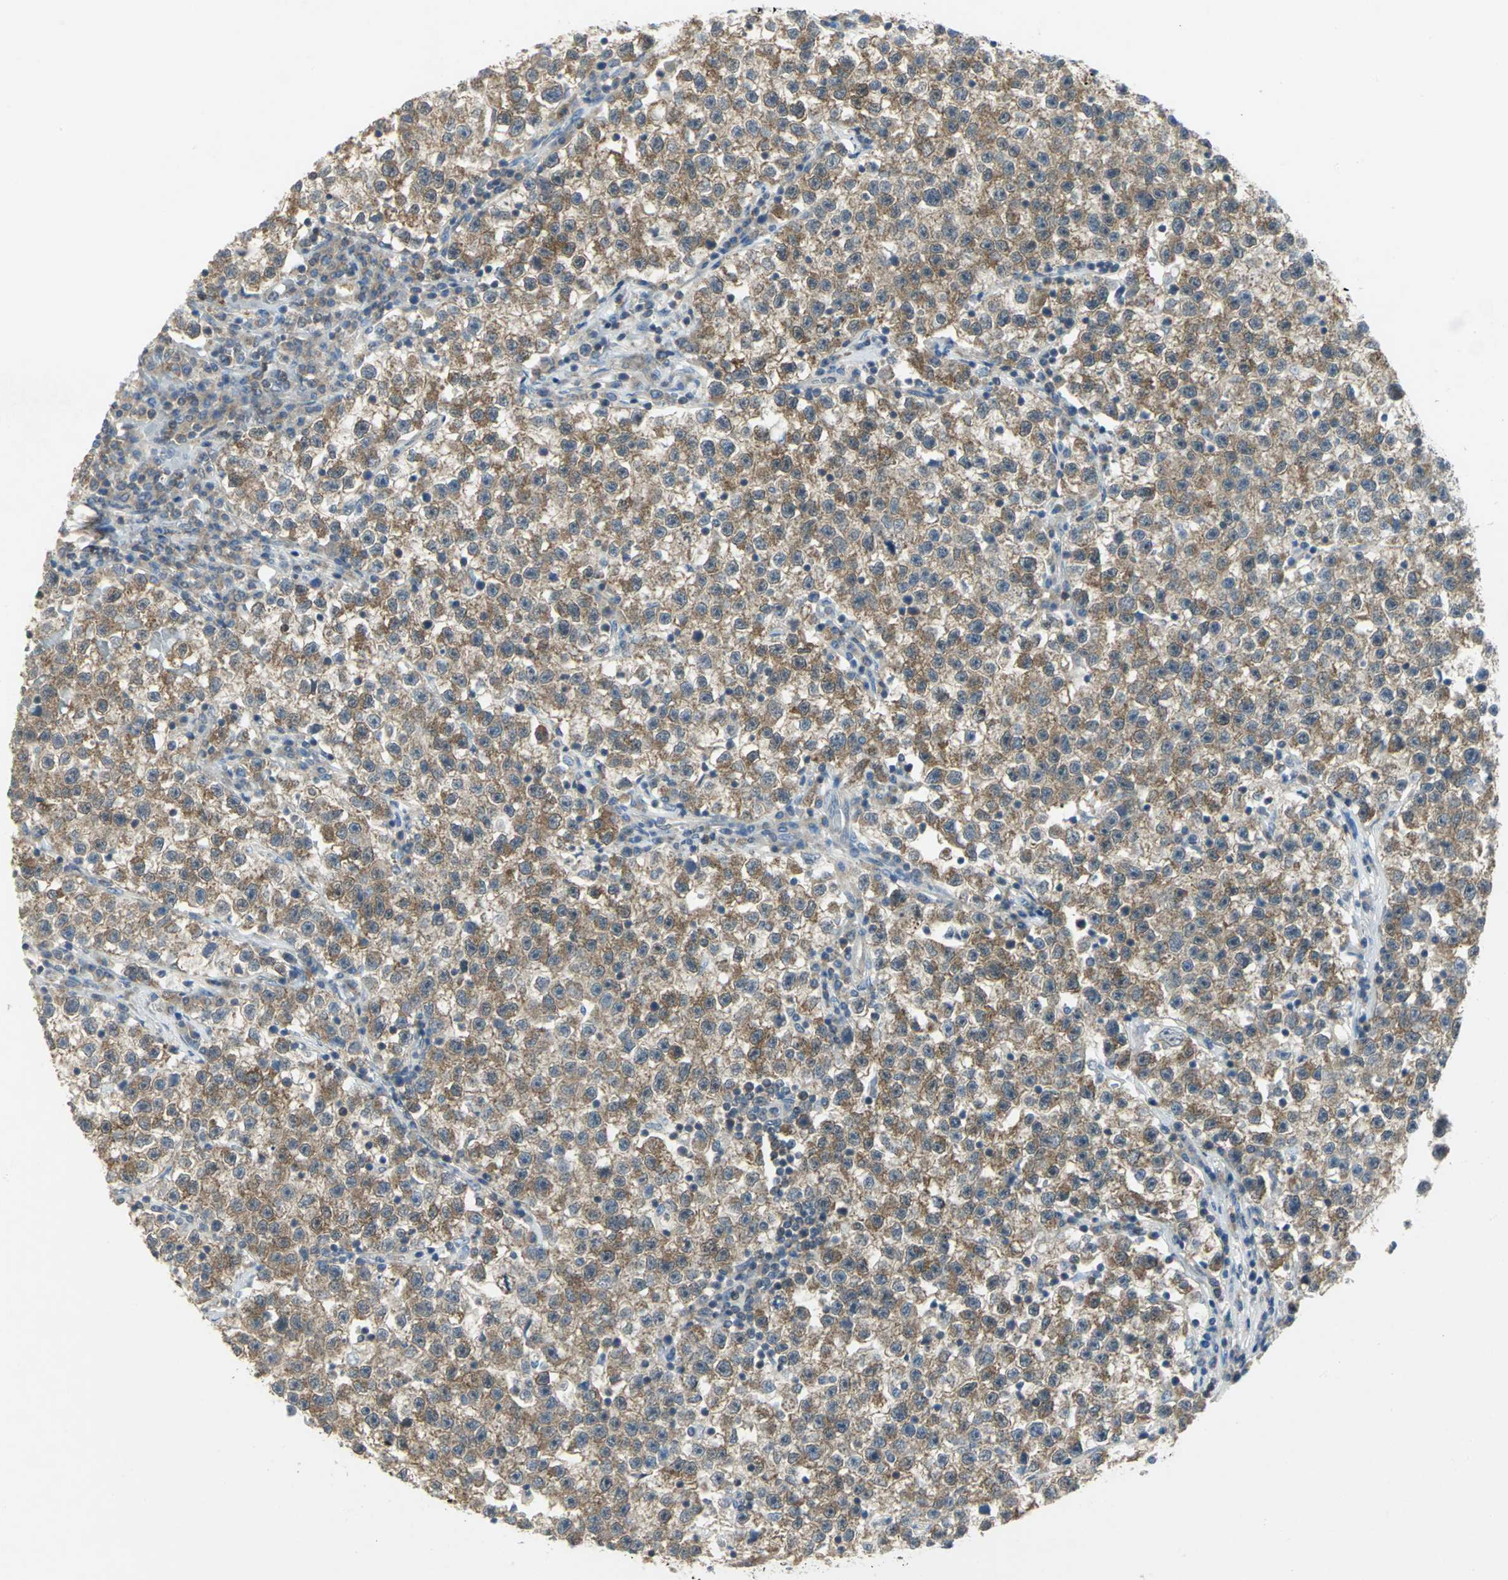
{"staining": {"intensity": "moderate", "quantity": ">75%", "location": "cytoplasmic/membranous"}, "tissue": "testis cancer", "cell_type": "Tumor cells", "image_type": "cancer", "snomed": [{"axis": "morphology", "description": "Seminoma, NOS"}, {"axis": "topography", "description": "Testis"}], "caption": "A brown stain shows moderate cytoplasmic/membranous positivity of a protein in testis cancer (seminoma) tumor cells.", "gene": "PPIA", "patient": {"sex": "male", "age": 22}}